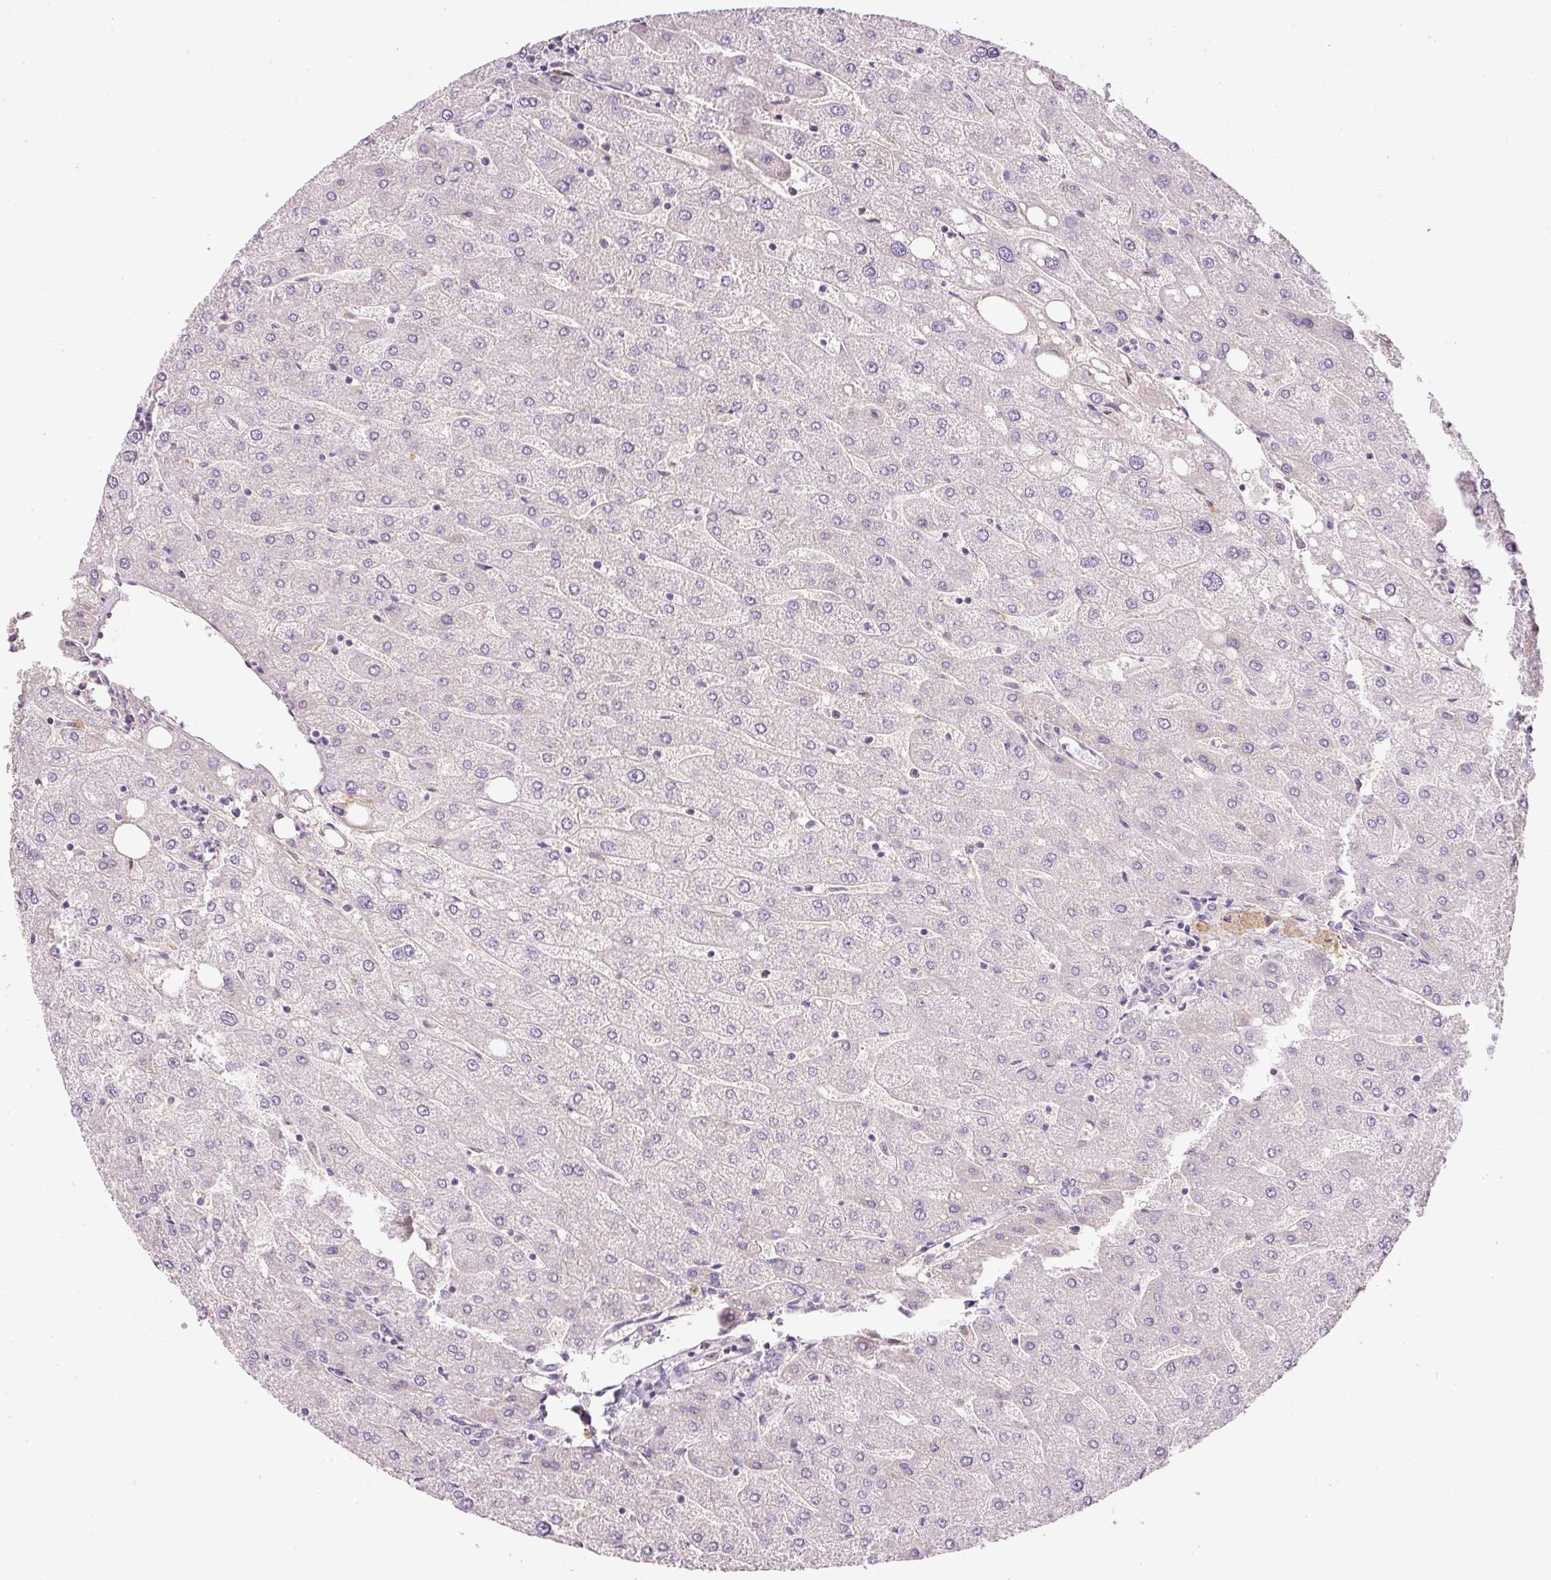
{"staining": {"intensity": "negative", "quantity": "none", "location": "none"}, "tissue": "liver", "cell_type": "Cholangiocytes", "image_type": "normal", "snomed": [{"axis": "morphology", "description": "Normal tissue, NOS"}, {"axis": "topography", "description": "Liver"}], "caption": "An image of human liver is negative for staining in cholangiocytes.", "gene": "TMEM37", "patient": {"sex": "male", "age": 67}}